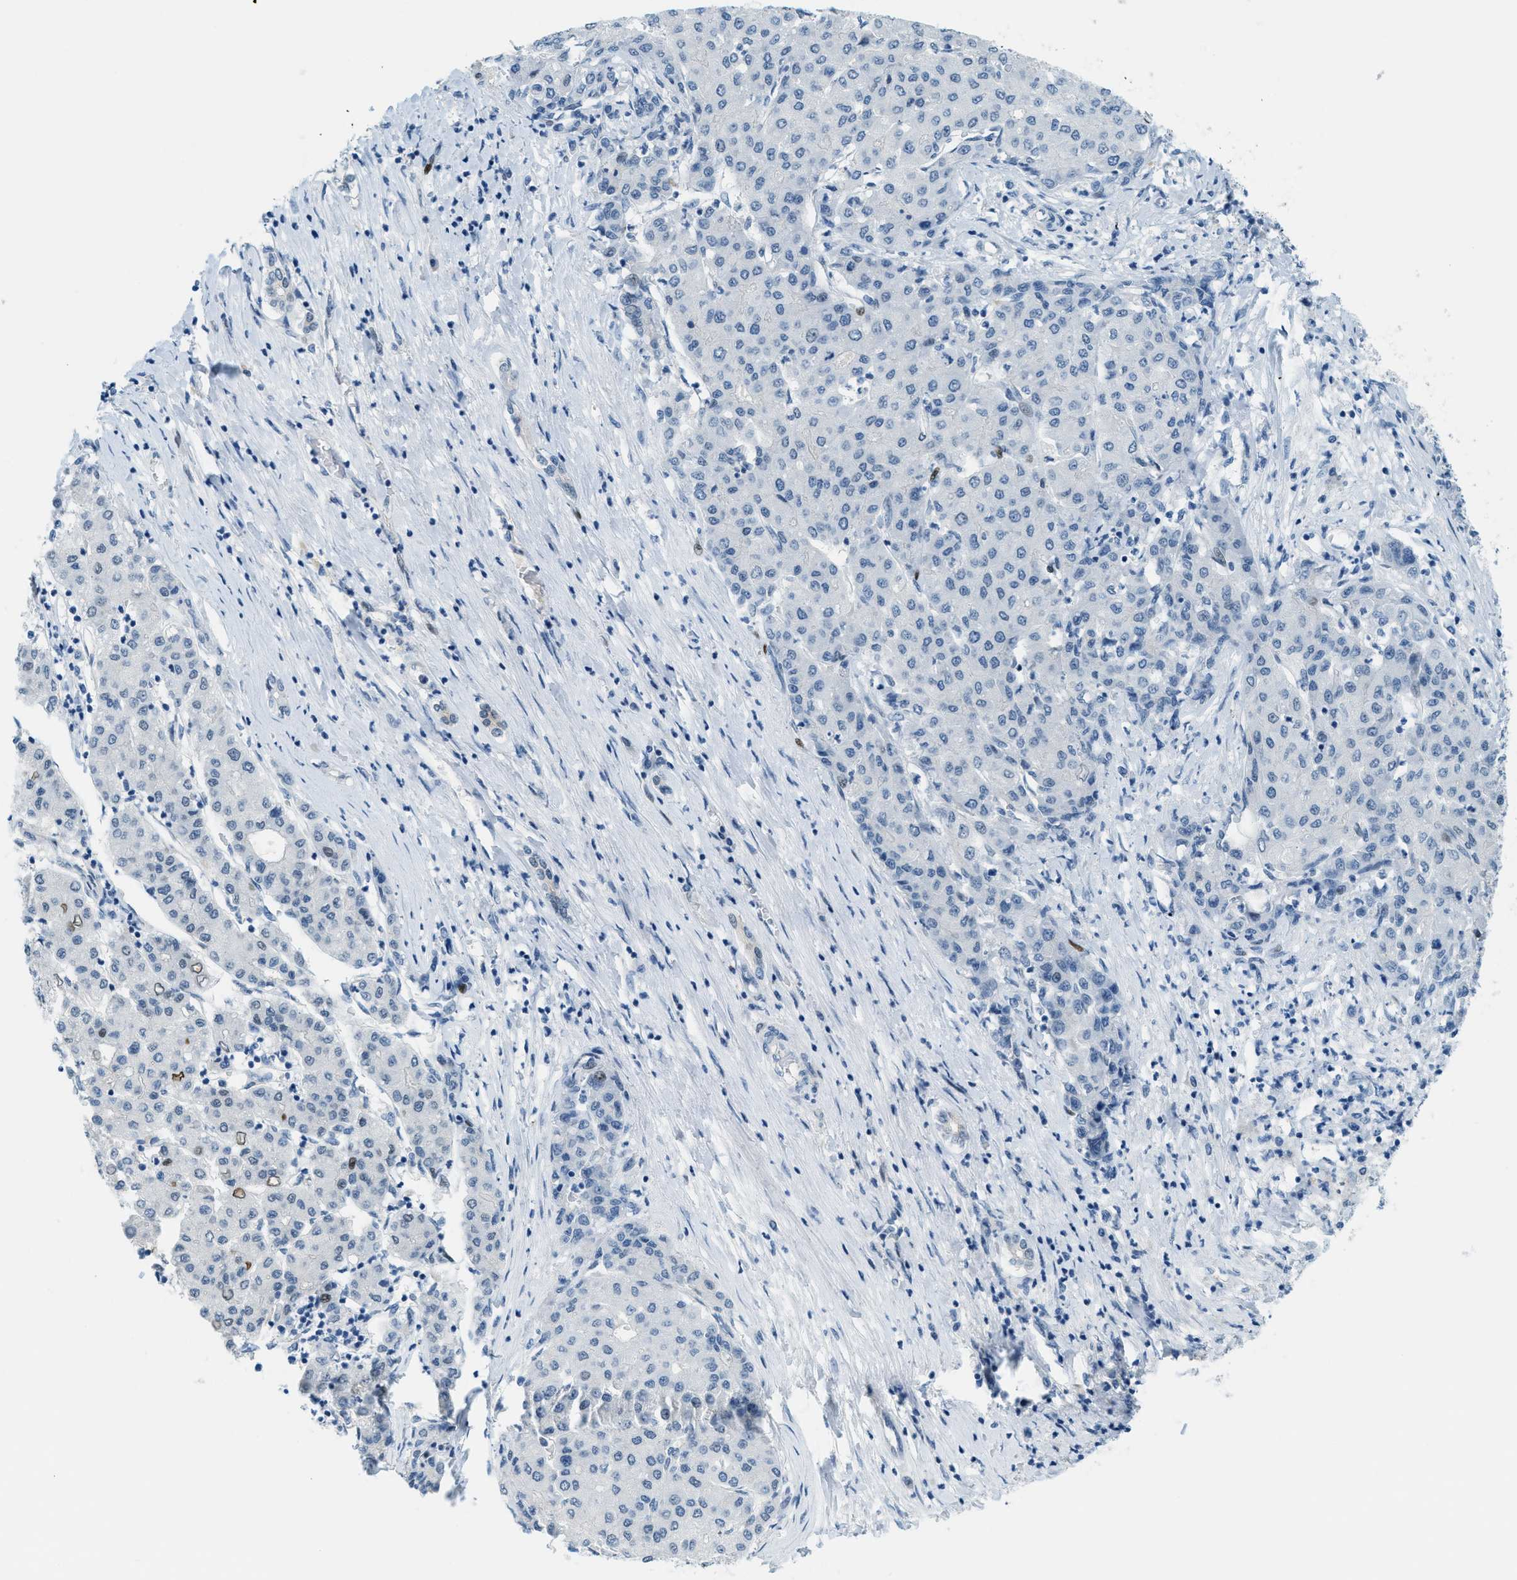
{"staining": {"intensity": "negative", "quantity": "none", "location": "none"}, "tissue": "liver cancer", "cell_type": "Tumor cells", "image_type": "cancer", "snomed": [{"axis": "morphology", "description": "Carcinoma, Hepatocellular, NOS"}, {"axis": "topography", "description": "Liver"}], "caption": "Tumor cells show no significant positivity in liver cancer.", "gene": "CYP4X1", "patient": {"sex": "male", "age": 65}}